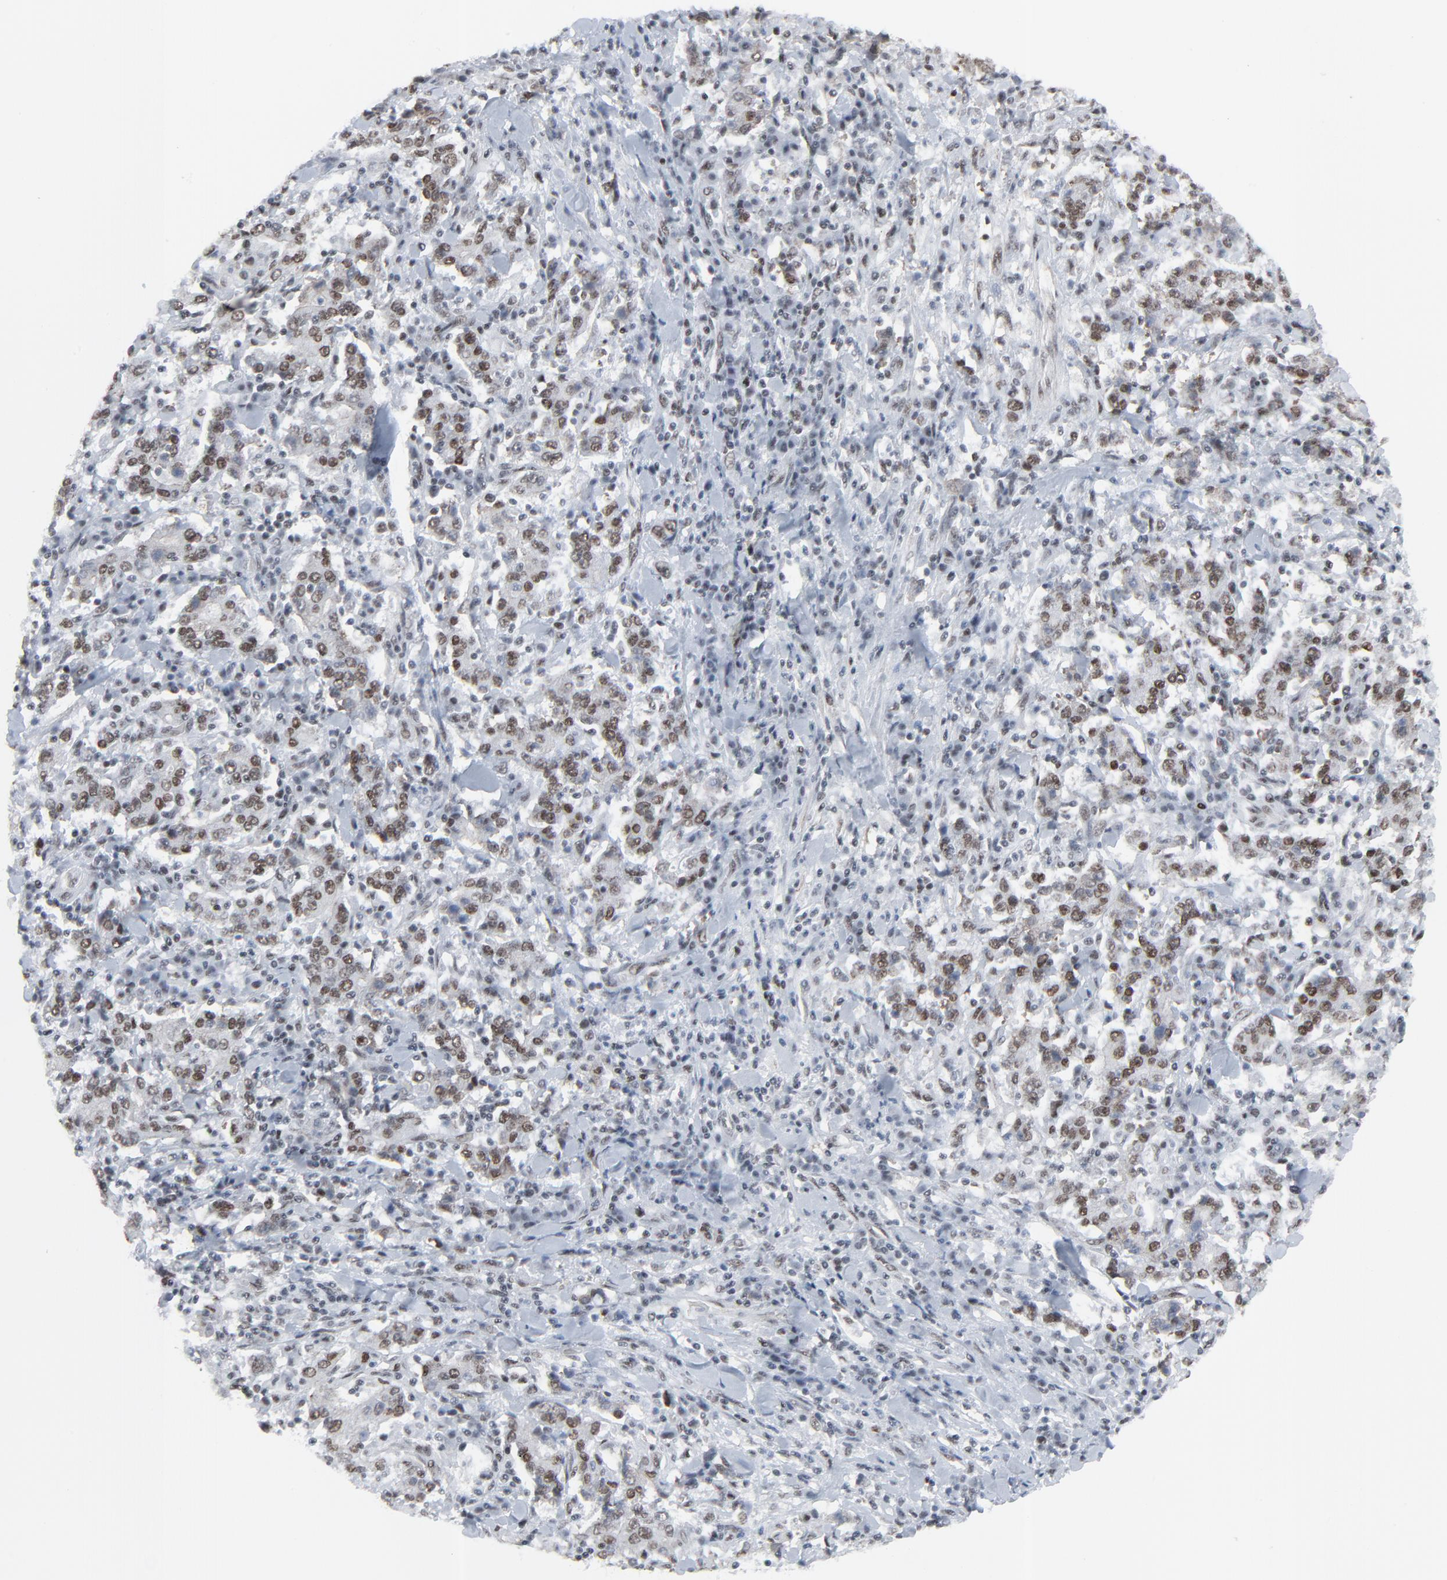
{"staining": {"intensity": "moderate", "quantity": ">75%", "location": "nuclear"}, "tissue": "stomach cancer", "cell_type": "Tumor cells", "image_type": "cancer", "snomed": [{"axis": "morphology", "description": "Normal tissue, NOS"}, {"axis": "morphology", "description": "Adenocarcinoma, NOS"}, {"axis": "topography", "description": "Stomach, upper"}, {"axis": "topography", "description": "Stomach"}], "caption": "IHC of human stomach cancer (adenocarcinoma) displays medium levels of moderate nuclear expression in approximately >75% of tumor cells.", "gene": "FBXO28", "patient": {"sex": "male", "age": 59}}